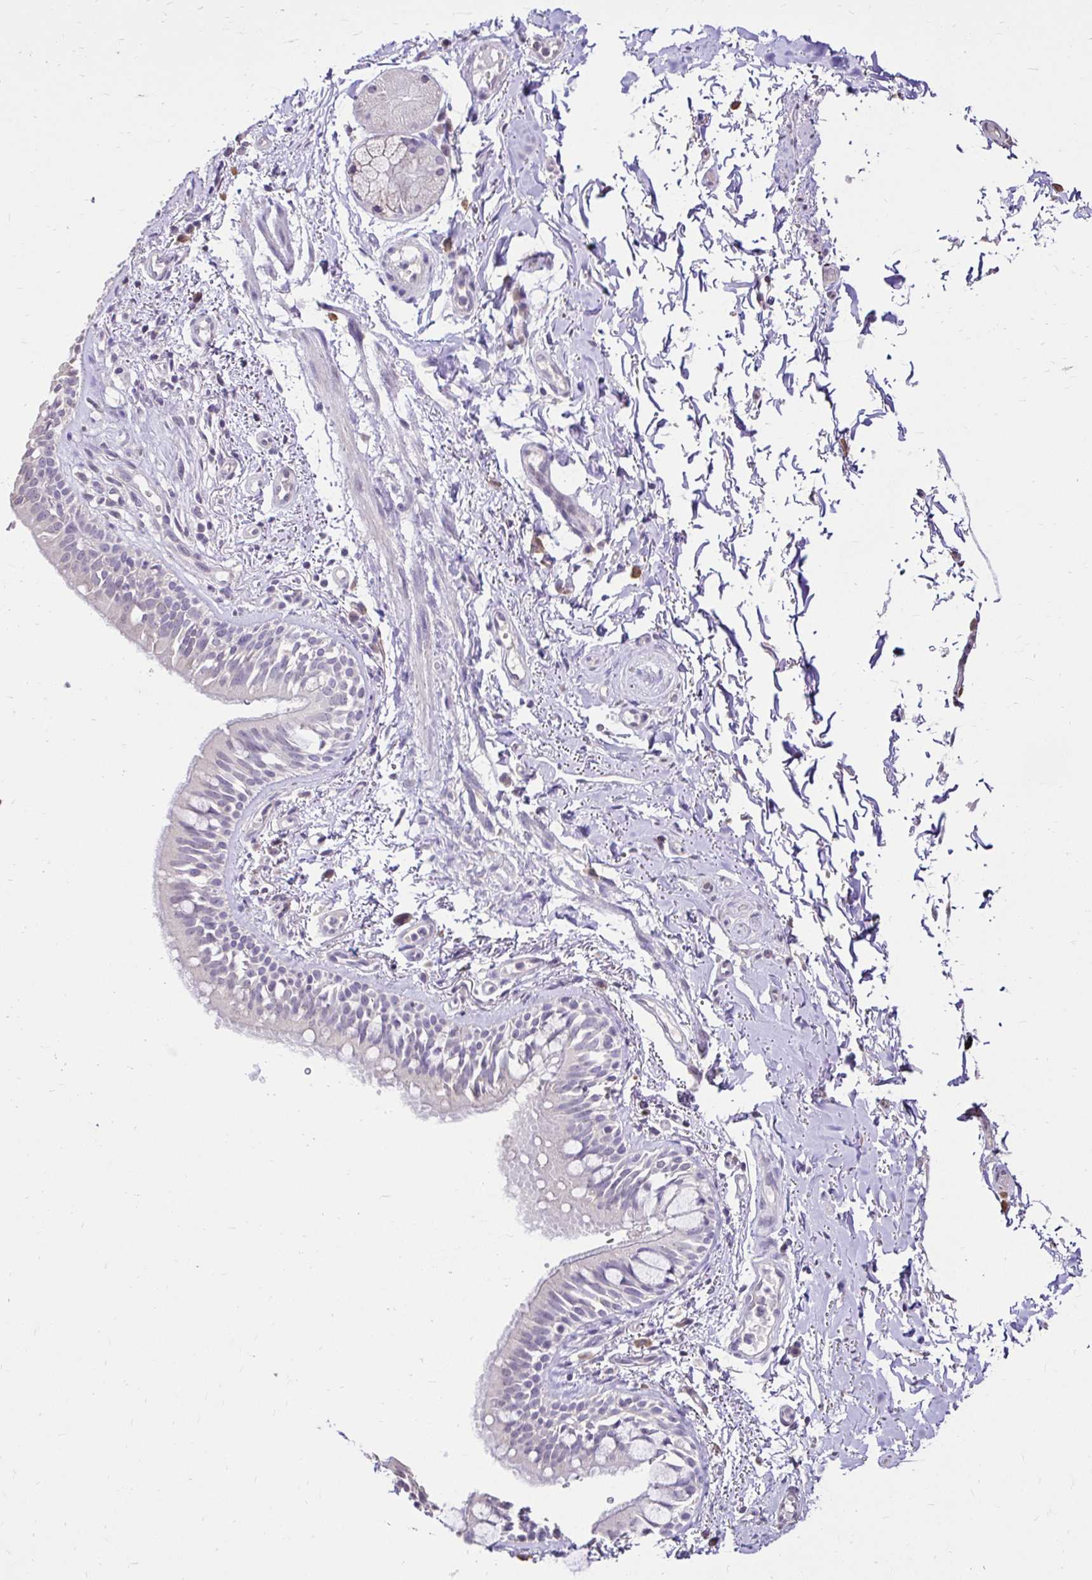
{"staining": {"intensity": "negative", "quantity": "none", "location": "none"}, "tissue": "bronchus", "cell_type": "Respiratory epithelial cells", "image_type": "normal", "snomed": [{"axis": "morphology", "description": "Normal tissue, NOS"}, {"axis": "topography", "description": "Lymph node"}, {"axis": "topography", "description": "Cartilage tissue"}, {"axis": "topography", "description": "Bronchus"}], "caption": "High power microscopy micrograph of an IHC photomicrograph of normal bronchus, revealing no significant positivity in respiratory epithelial cells. (Brightfield microscopy of DAB (3,3'-diaminobenzidine) immunohistochemistry (IHC) at high magnification).", "gene": "KIAA1210", "patient": {"sex": "female", "age": 70}}